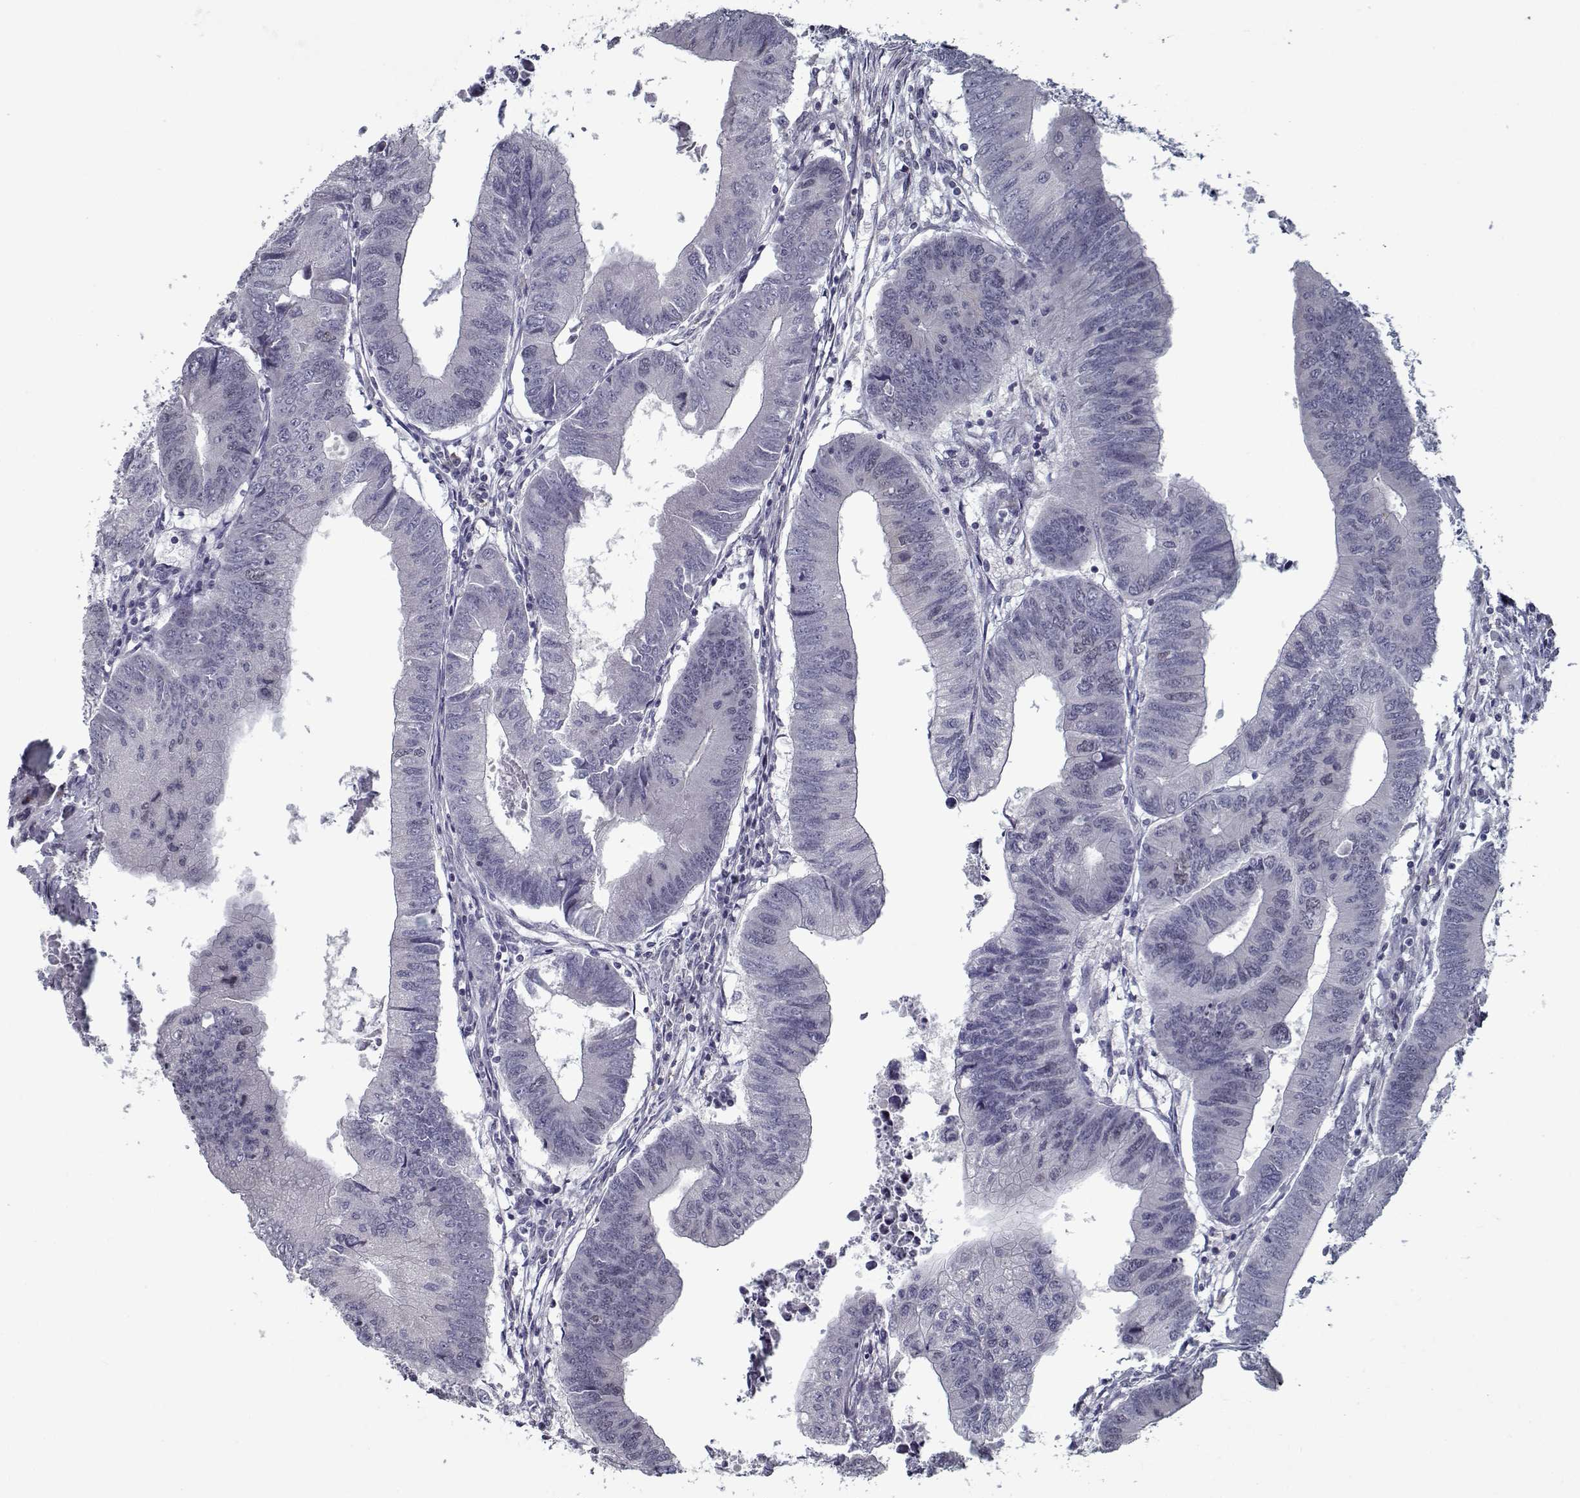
{"staining": {"intensity": "weak", "quantity": "<25%", "location": "cytoplasmic/membranous"}, "tissue": "colorectal cancer", "cell_type": "Tumor cells", "image_type": "cancer", "snomed": [{"axis": "morphology", "description": "Adenocarcinoma, NOS"}, {"axis": "topography", "description": "Colon"}], "caption": "Immunohistochemistry (IHC) photomicrograph of adenocarcinoma (colorectal) stained for a protein (brown), which reveals no expression in tumor cells.", "gene": "SEC16B", "patient": {"sex": "male", "age": 53}}